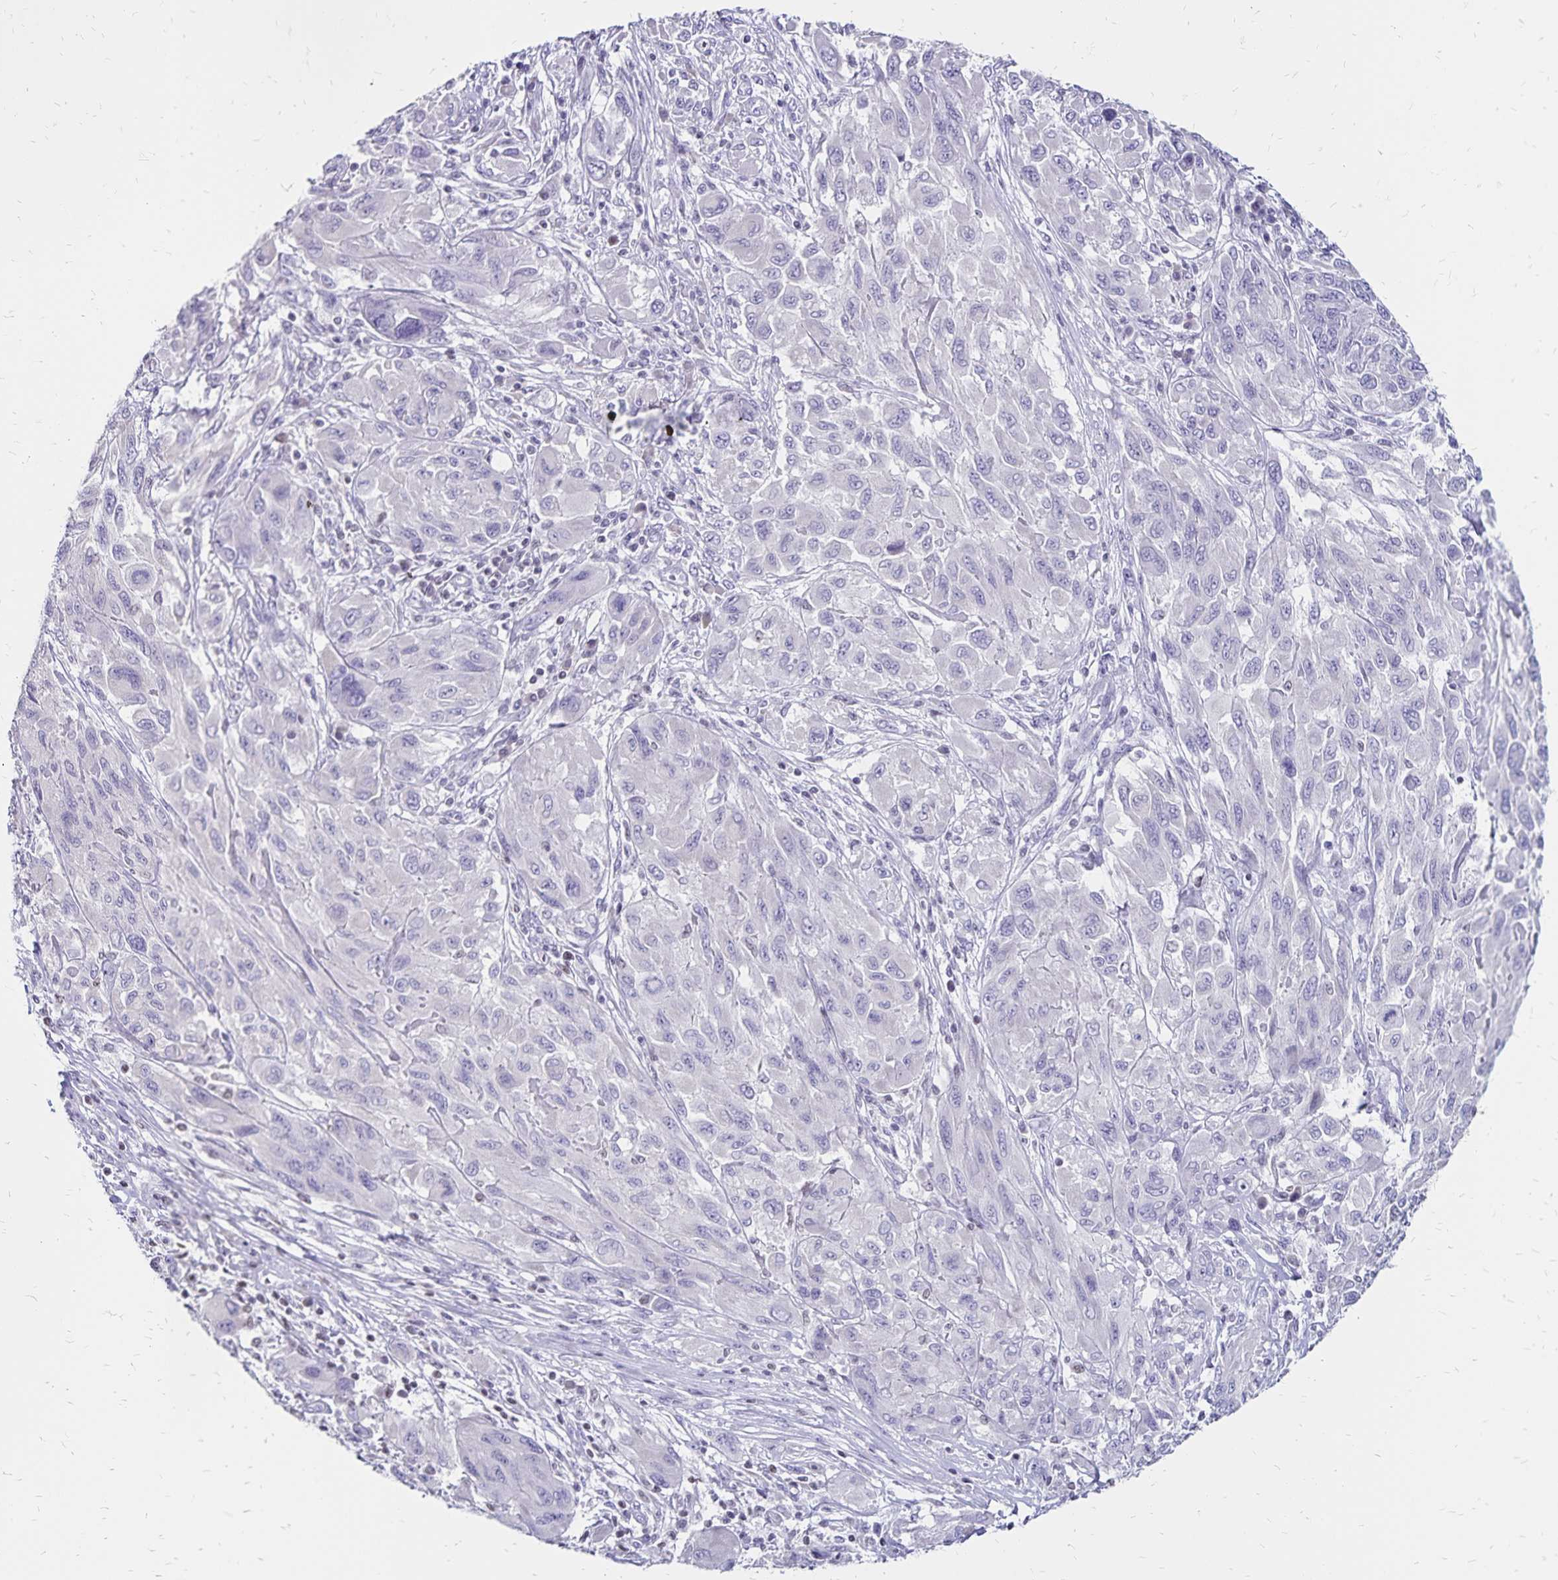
{"staining": {"intensity": "negative", "quantity": "none", "location": "none"}, "tissue": "melanoma", "cell_type": "Tumor cells", "image_type": "cancer", "snomed": [{"axis": "morphology", "description": "Malignant melanoma, NOS"}, {"axis": "topography", "description": "Skin"}], "caption": "An image of malignant melanoma stained for a protein reveals no brown staining in tumor cells.", "gene": "IKZF1", "patient": {"sex": "female", "age": 91}}